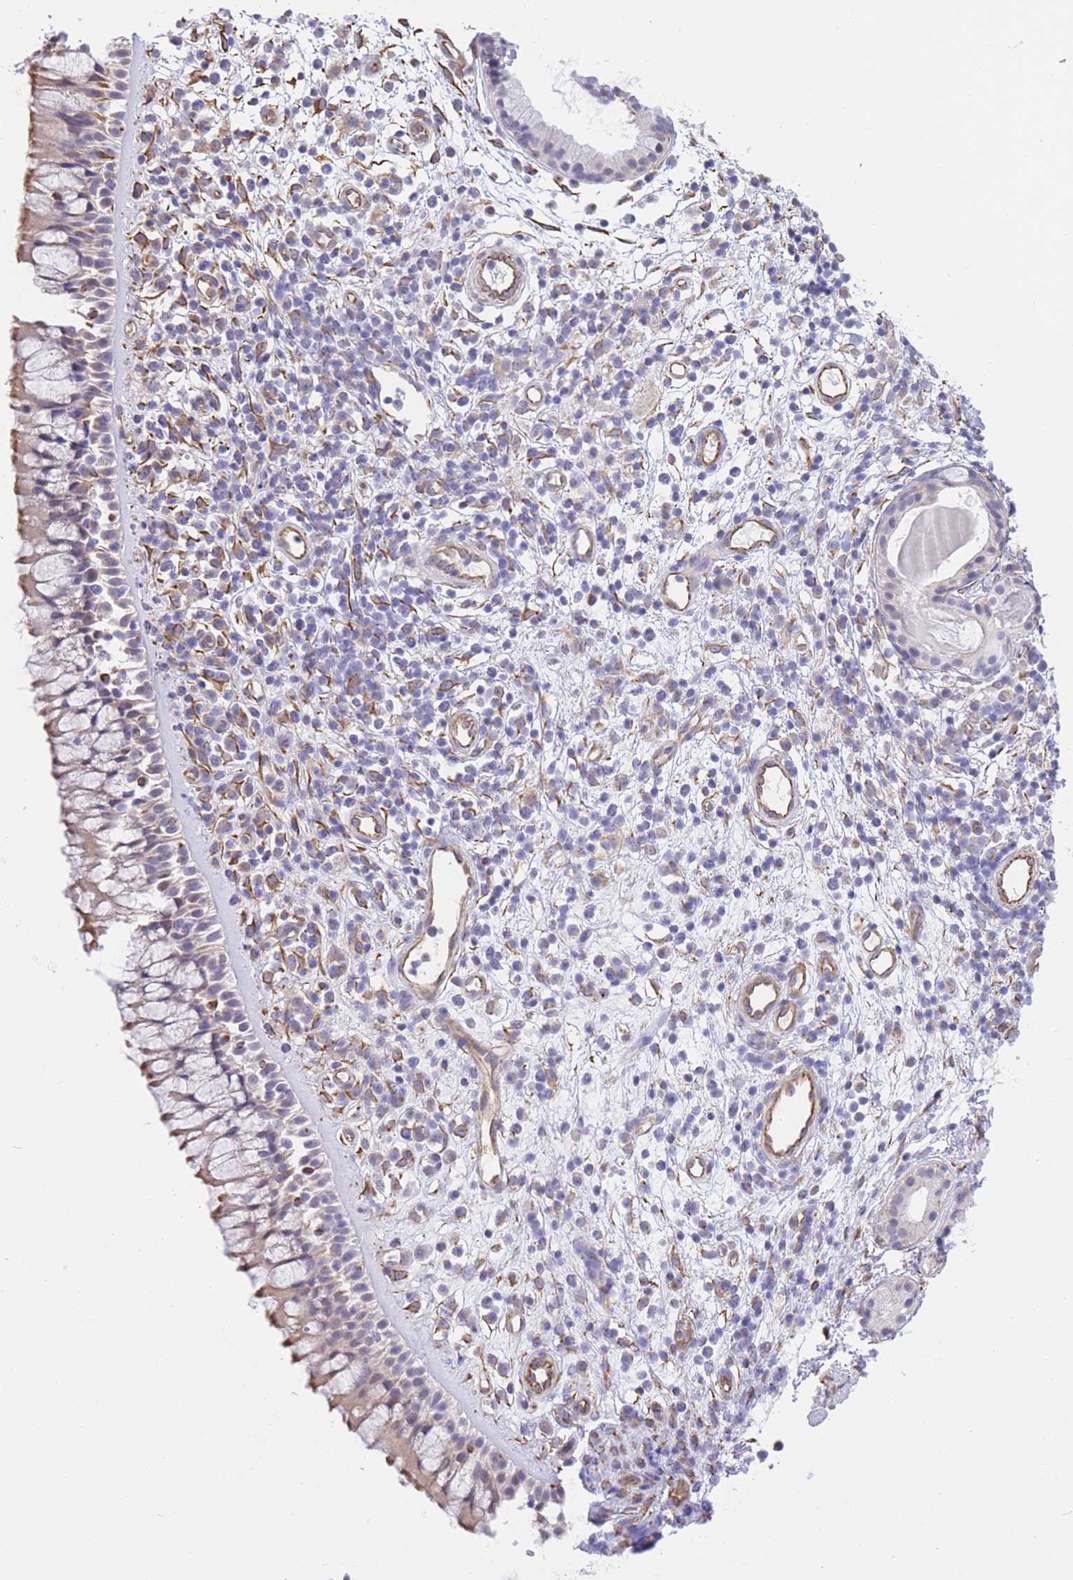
{"staining": {"intensity": "moderate", "quantity": "25%-75%", "location": "cytoplasmic/membranous"}, "tissue": "nasopharynx", "cell_type": "Respiratory epithelial cells", "image_type": "normal", "snomed": [{"axis": "morphology", "description": "Normal tissue, NOS"}, {"axis": "topography", "description": "Nasopharynx"}], "caption": "DAB immunohistochemical staining of benign human nasopharynx demonstrates moderate cytoplasmic/membranous protein expression in approximately 25%-75% of respiratory epithelial cells. Nuclei are stained in blue.", "gene": "PSG11", "patient": {"sex": "male", "age": 63}}